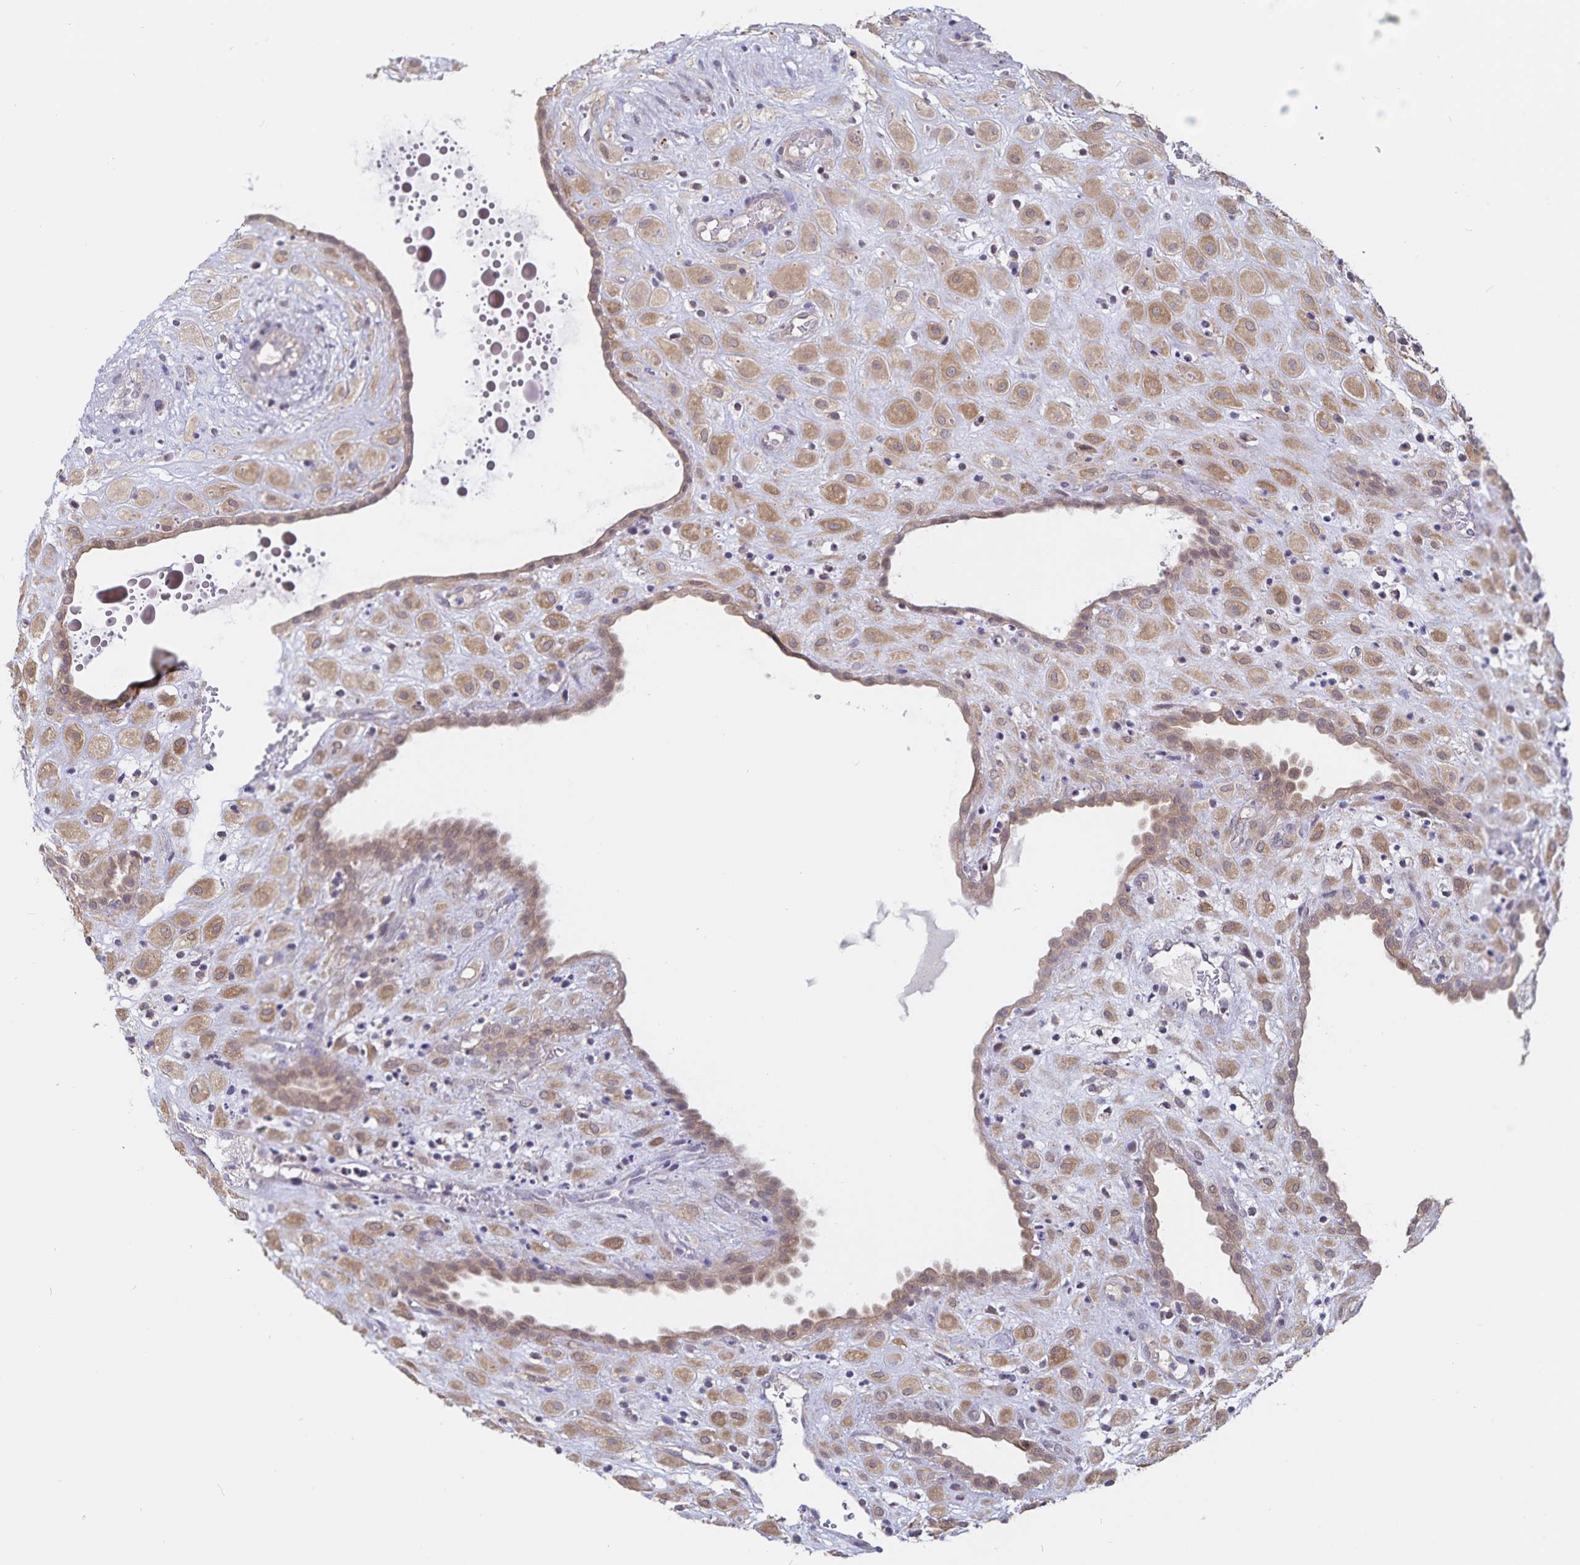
{"staining": {"intensity": "moderate", "quantity": ">75%", "location": "cytoplasmic/membranous"}, "tissue": "placenta", "cell_type": "Decidual cells", "image_type": "normal", "snomed": [{"axis": "morphology", "description": "Normal tissue, NOS"}, {"axis": "topography", "description": "Placenta"}], "caption": "Immunohistochemistry (DAB (3,3'-diaminobenzidine)) staining of normal placenta displays moderate cytoplasmic/membranous protein expression in approximately >75% of decidual cells.", "gene": "ATP2A2", "patient": {"sex": "female", "age": 24}}